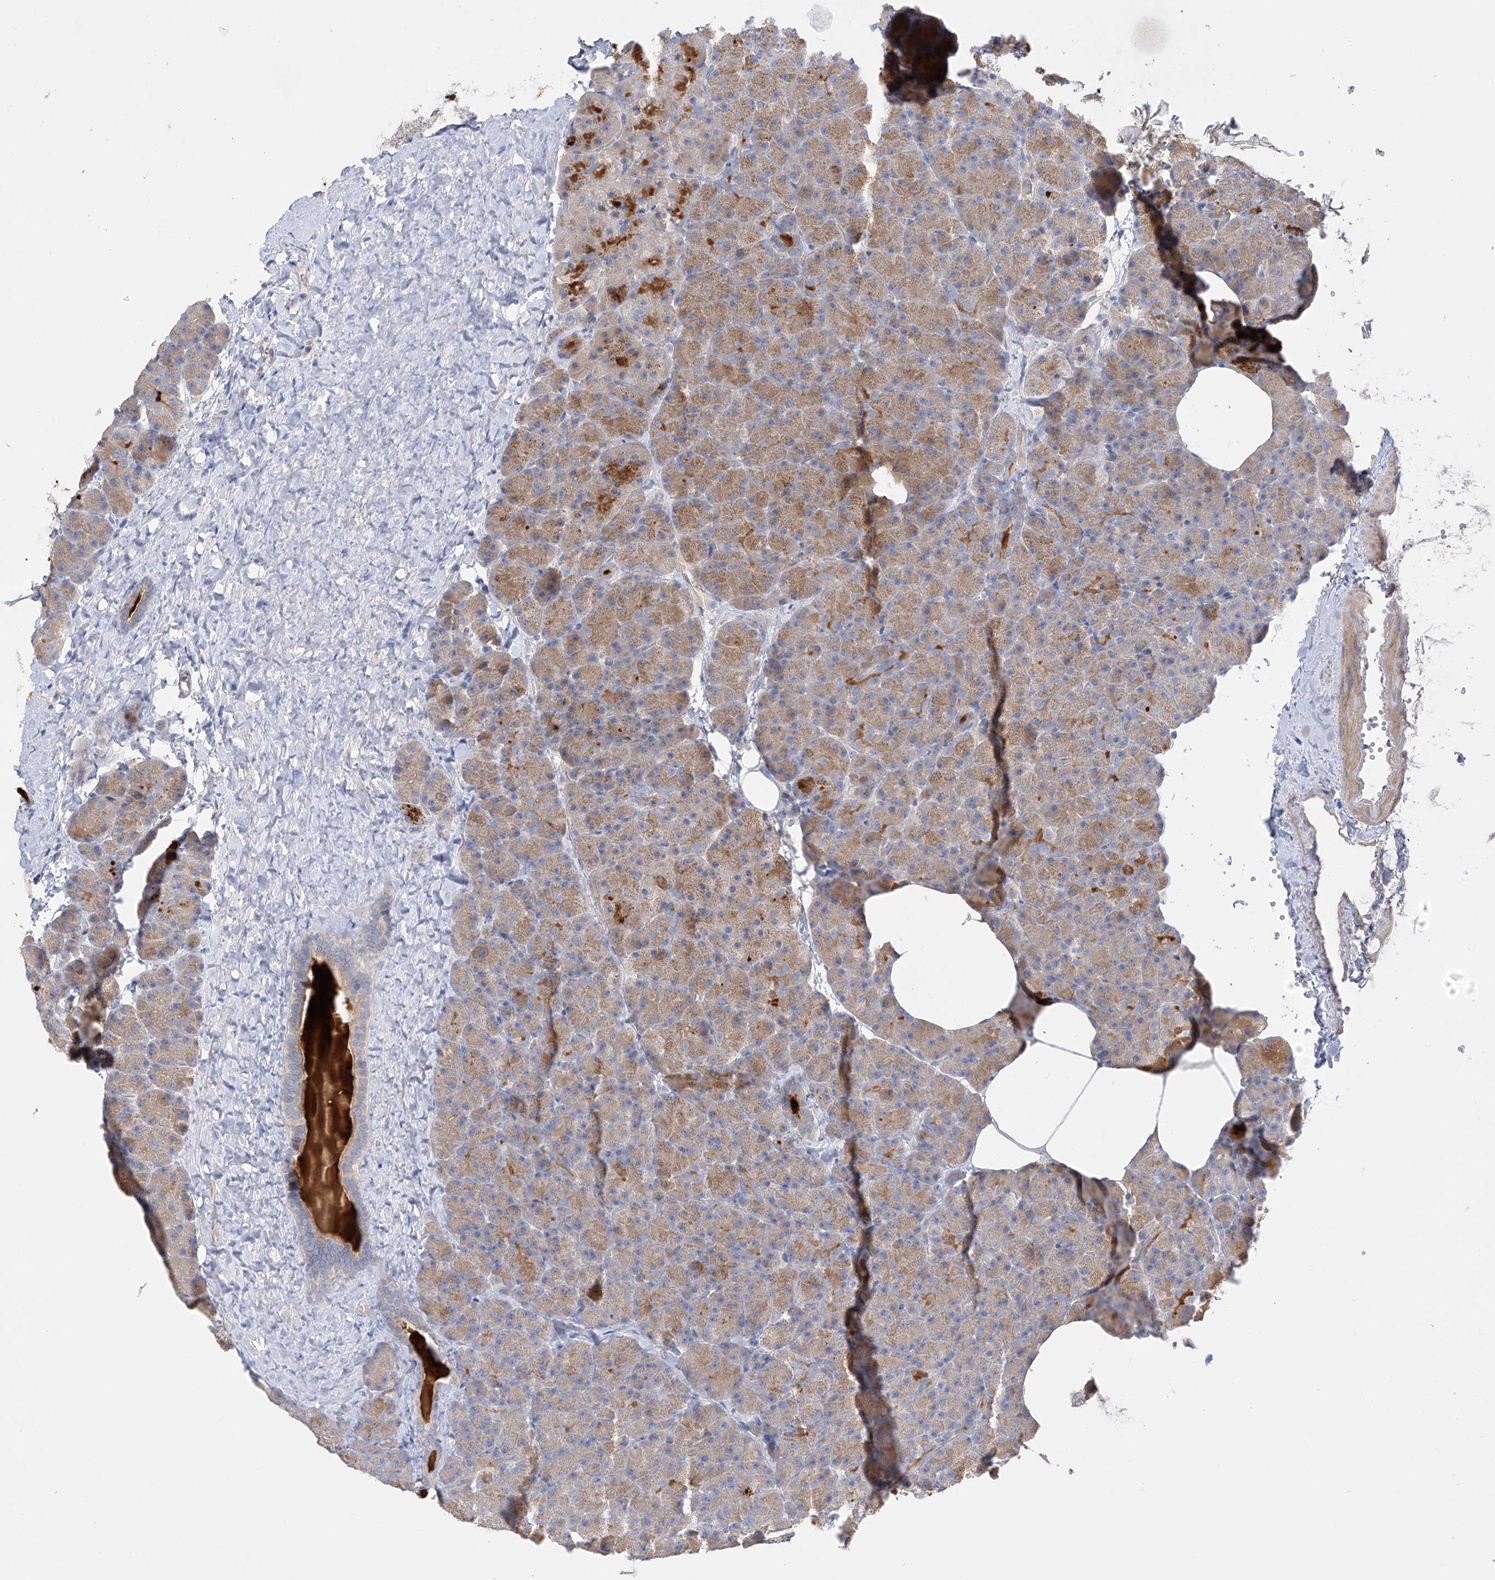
{"staining": {"intensity": "moderate", "quantity": ">75%", "location": "cytoplasmic/membranous"}, "tissue": "pancreas", "cell_type": "Exocrine glandular cells", "image_type": "normal", "snomed": [{"axis": "morphology", "description": "Normal tissue, NOS"}, {"axis": "morphology", "description": "Carcinoid, malignant, NOS"}, {"axis": "topography", "description": "Pancreas"}], "caption": "Immunohistochemical staining of benign human pancreas shows >75% levels of moderate cytoplasmic/membranous protein expression in approximately >75% of exocrine glandular cells.", "gene": "PRSS12", "patient": {"sex": "female", "age": 35}}